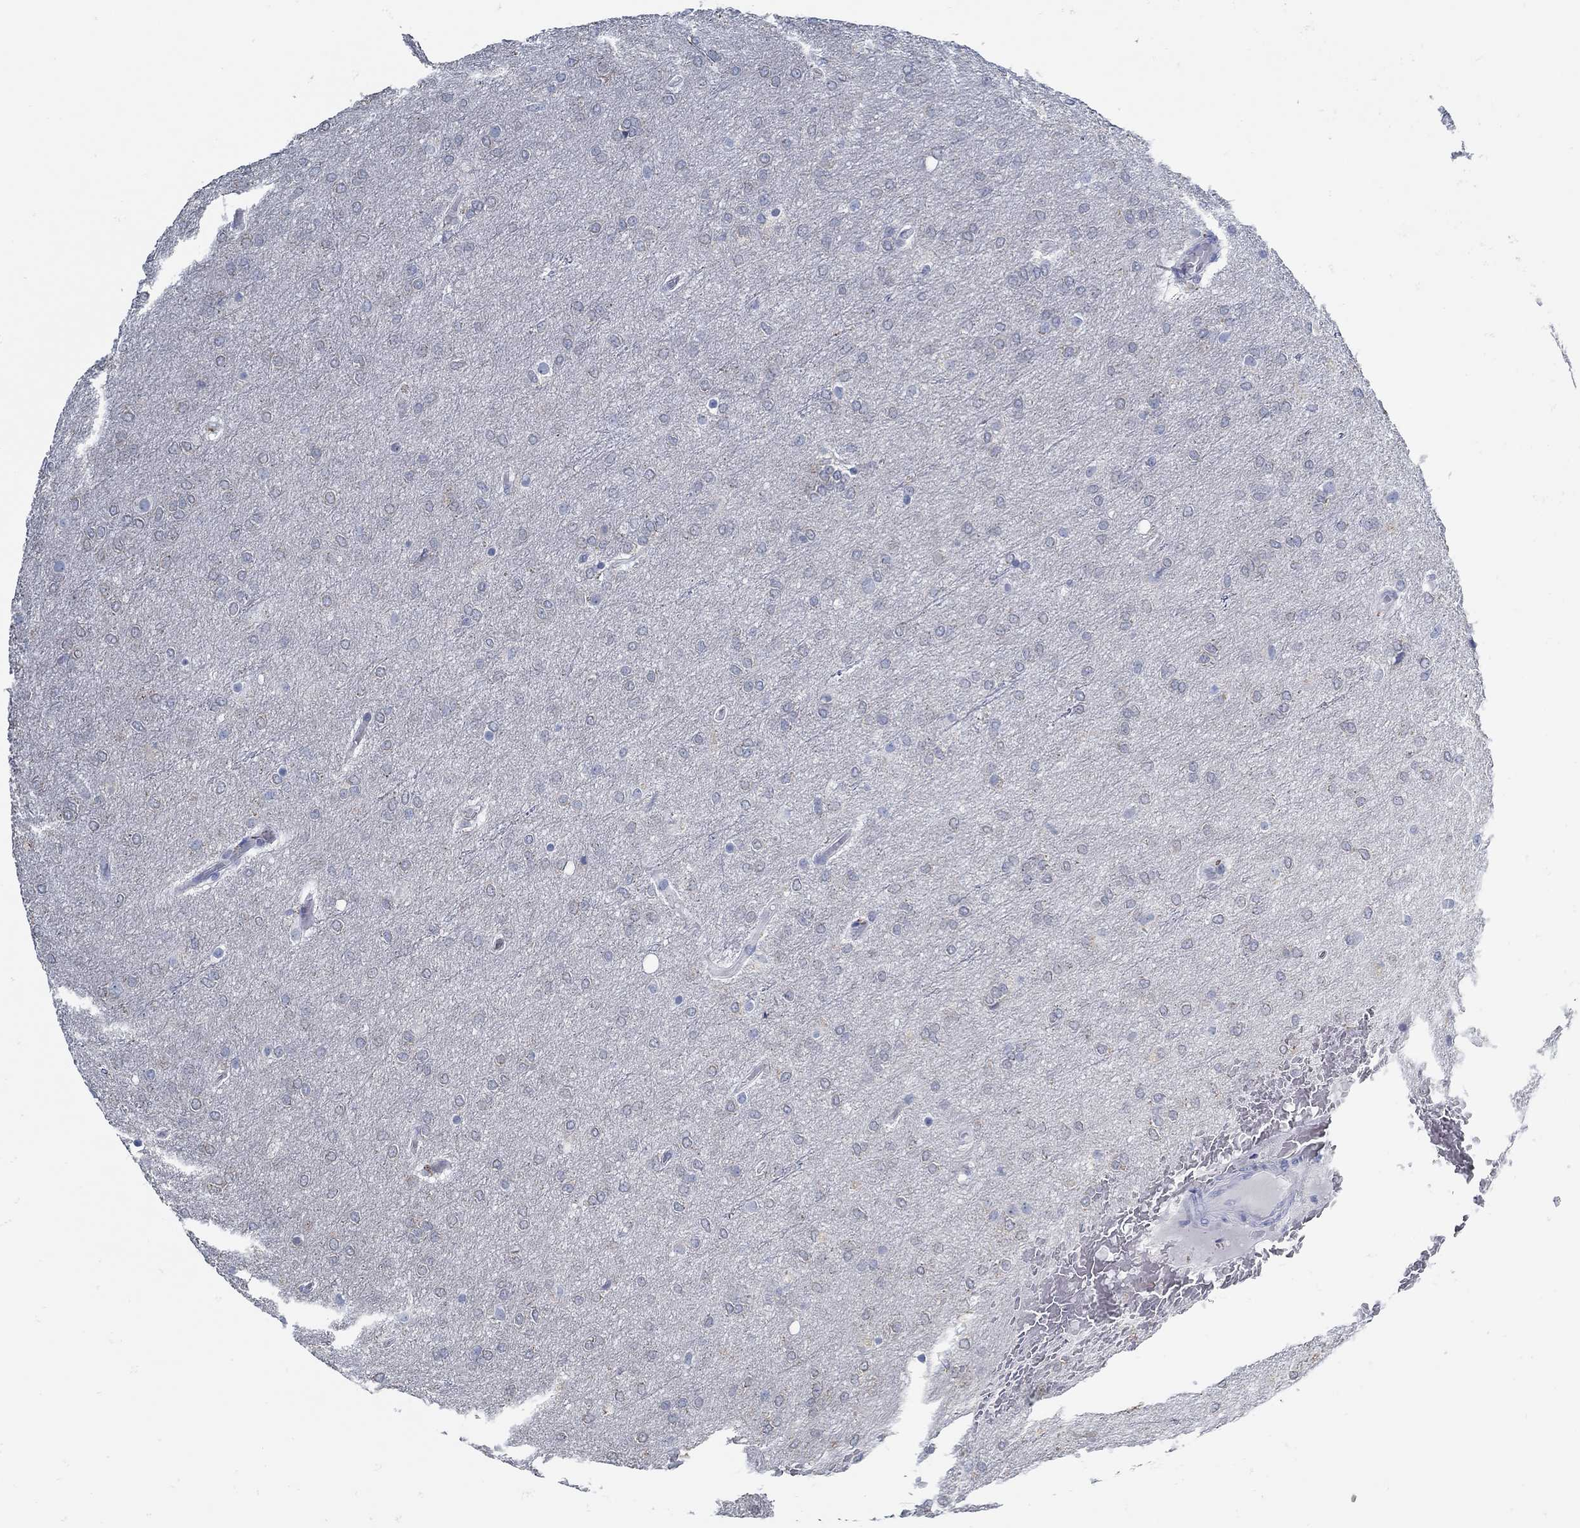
{"staining": {"intensity": "negative", "quantity": "none", "location": "none"}, "tissue": "glioma", "cell_type": "Tumor cells", "image_type": "cancer", "snomed": [{"axis": "morphology", "description": "Glioma, malignant, High grade"}, {"axis": "topography", "description": "Brain"}], "caption": "An immunohistochemistry micrograph of malignant high-grade glioma is shown. There is no staining in tumor cells of malignant high-grade glioma. (DAB immunohistochemistry (IHC) visualized using brightfield microscopy, high magnification).", "gene": "ZFAND4", "patient": {"sex": "female", "age": 61}}